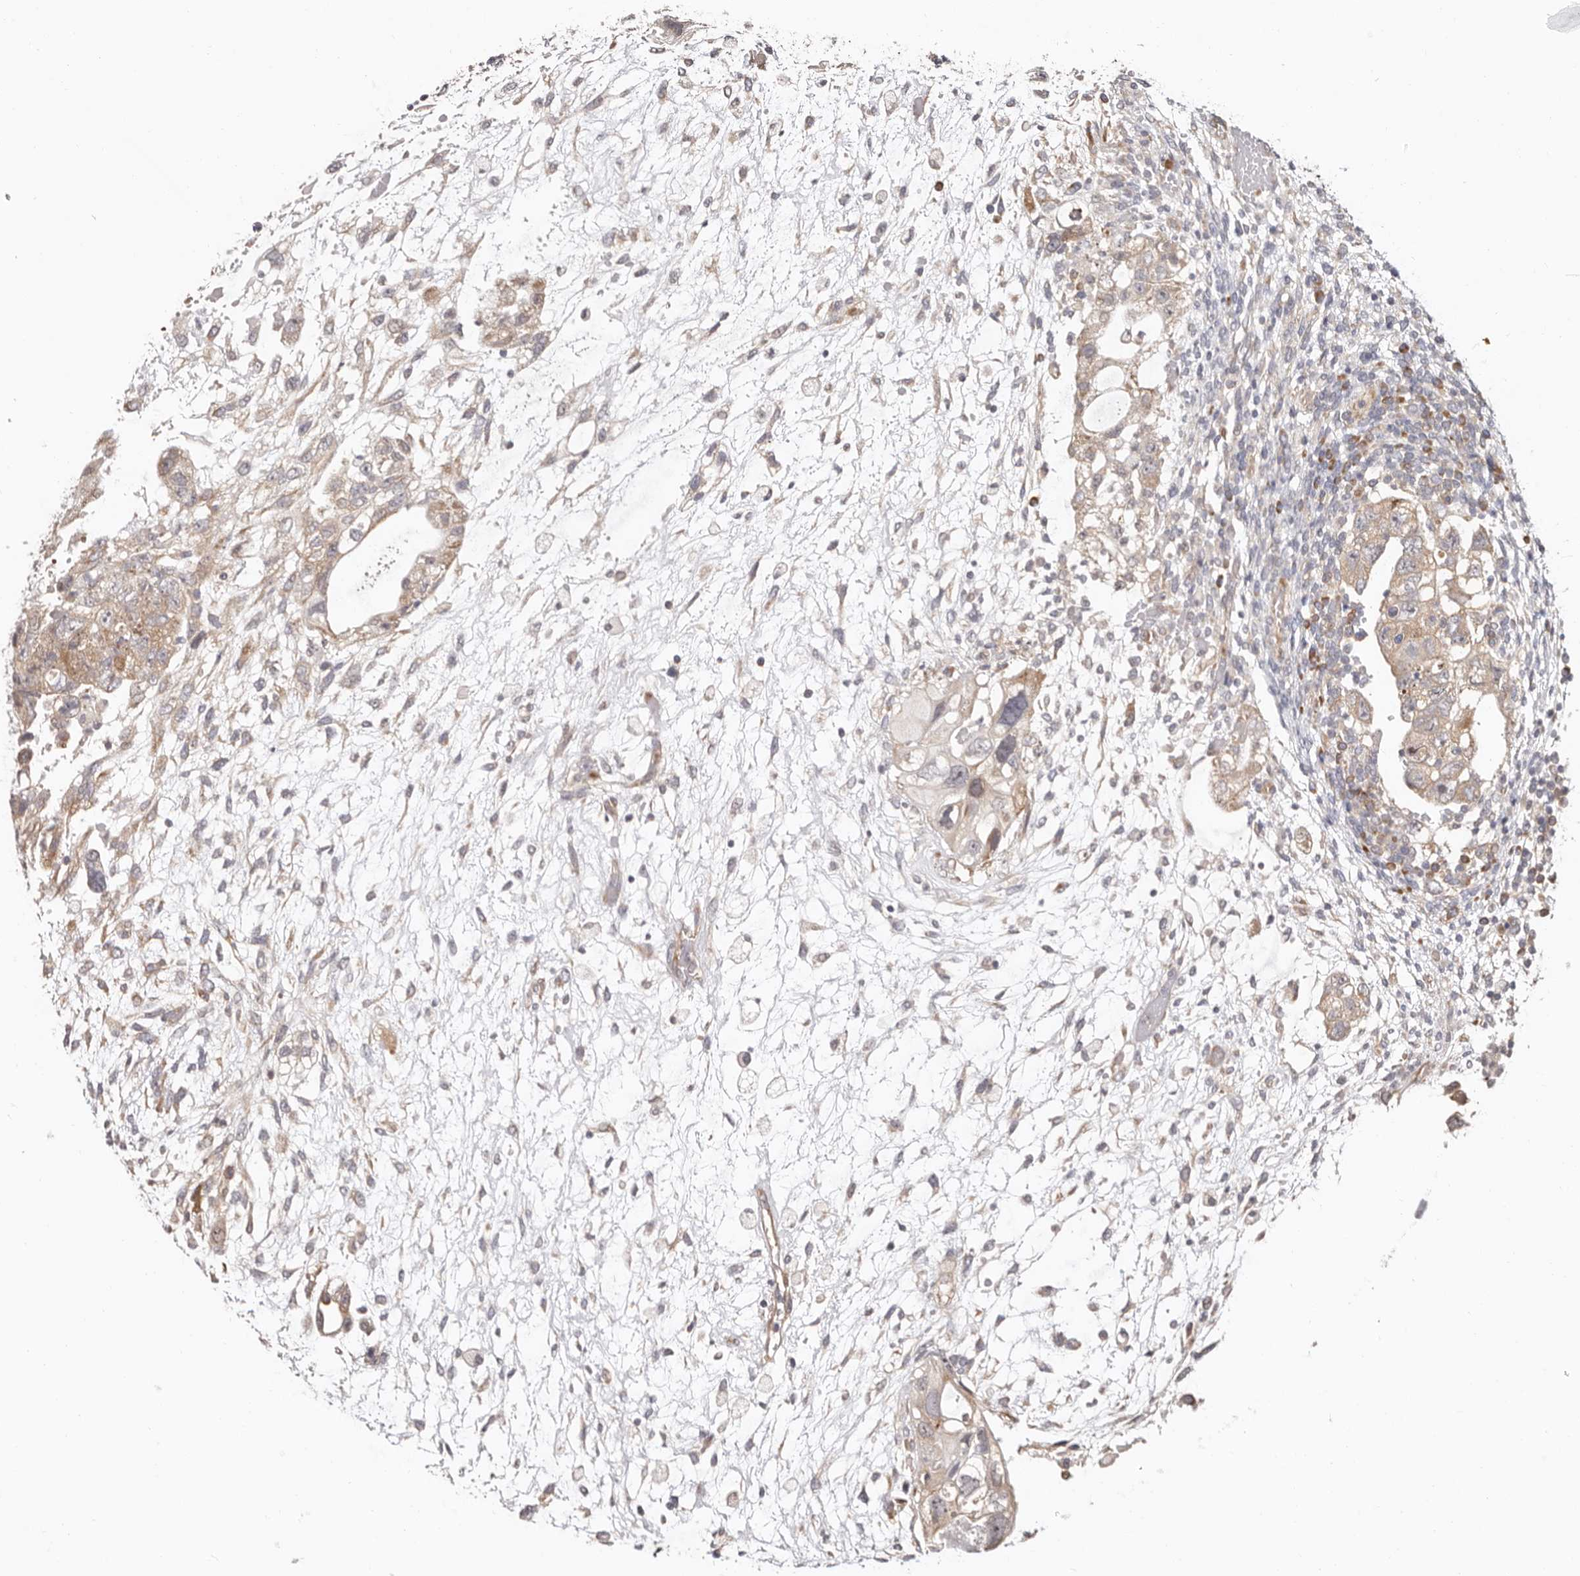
{"staining": {"intensity": "weak", "quantity": ">75%", "location": "cytoplasmic/membranous"}, "tissue": "testis cancer", "cell_type": "Tumor cells", "image_type": "cancer", "snomed": [{"axis": "morphology", "description": "Carcinoma, Embryonal, NOS"}, {"axis": "topography", "description": "Testis"}], "caption": "Testis cancer (embryonal carcinoma) was stained to show a protein in brown. There is low levels of weak cytoplasmic/membranous positivity in about >75% of tumor cells. (IHC, brightfield microscopy, high magnification).", "gene": "BCL2L15", "patient": {"sex": "male", "age": 36}}